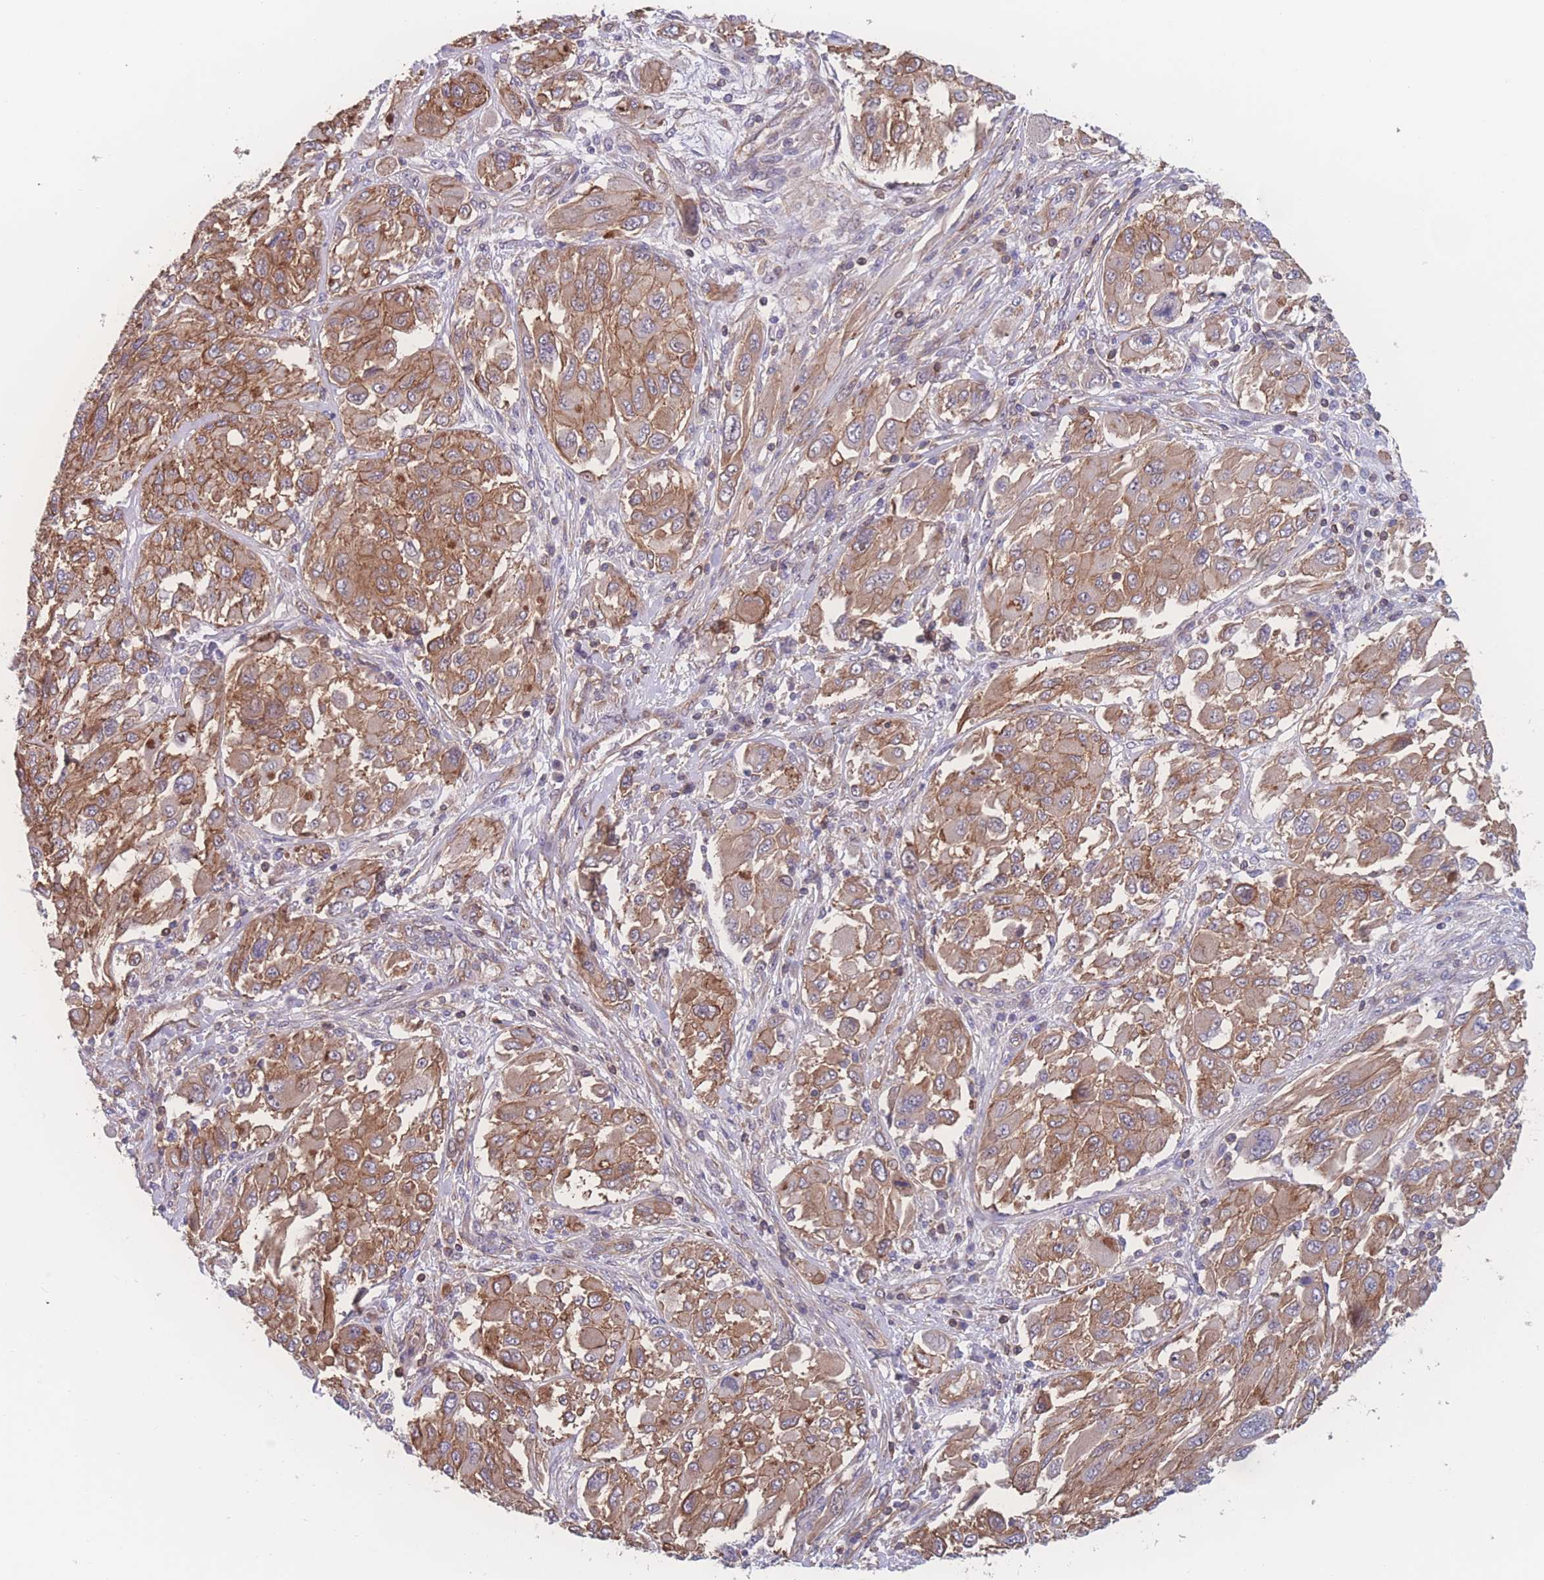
{"staining": {"intensity": "moderate", "quantity": ">75%", "location": "cytoplasmic/membranous"}, "tissue": "melanoma", "cell_type": "Tumor cells", "image_type": "cancer", "snomed": [{"axis": "morphology", "description": "Malignant melanoma, NOS"}, {"axis": "topography", "description": "Skin"}], "caption": "Immunohistochemistry (IHC) image of neoplastic tissue: human malignant melanoma stained using immunohistochemistry reveals medium levels of moderate protein expression localized specifically in the cytoplasmic/membranous of tumor cells, appearing as a cytoplasmic/membranous brown color.", "gene": "CFAP97", "patient": {"sex": "female", "age": 91}}